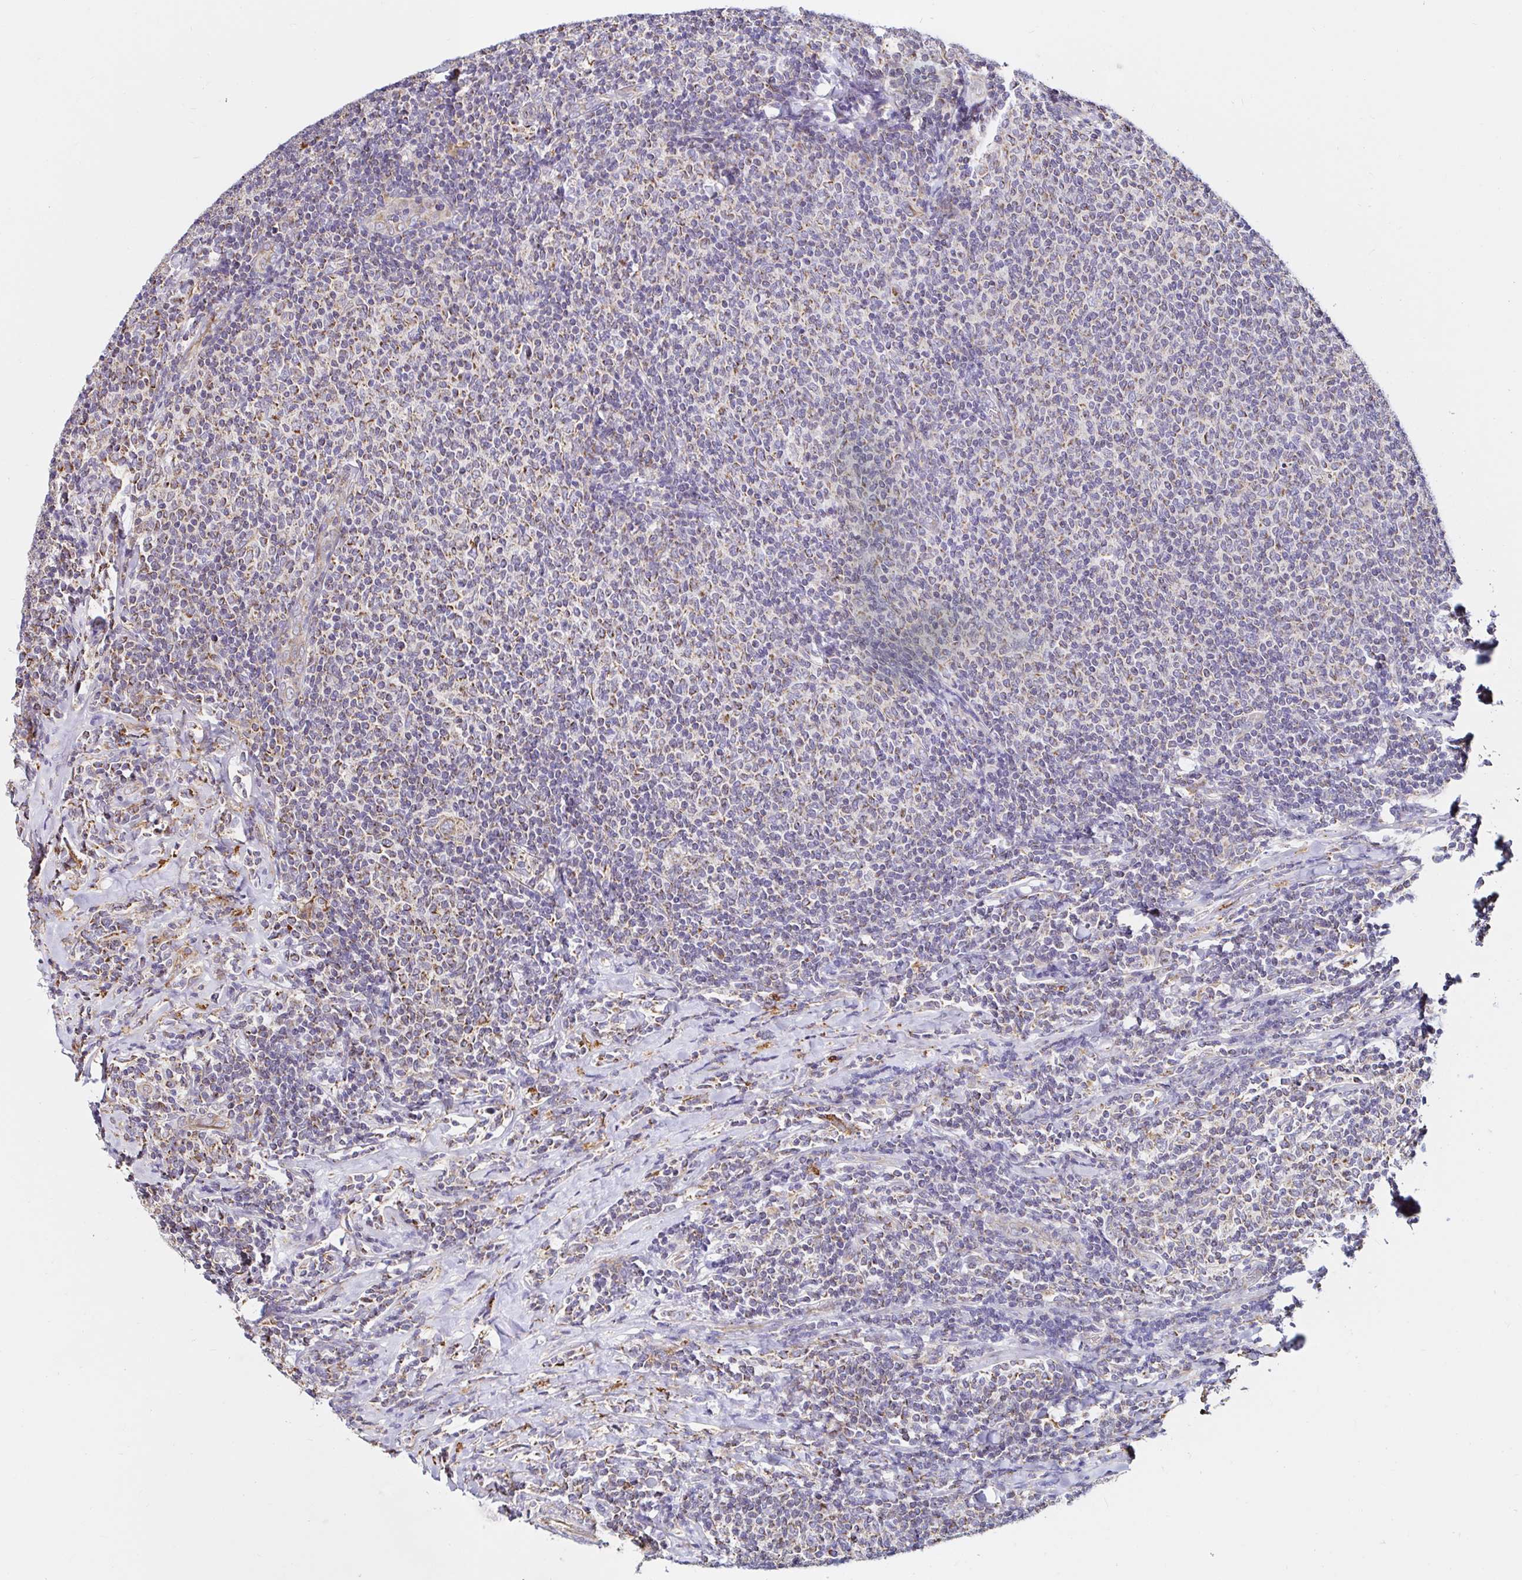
{"staining": {"intensity": "negative", "quantity": "none", "location": "none"}, "tissue": "lymphoma", "cell_type": "Tumor cells", "image_type": "cancer", "snomed": [{"axis": "morphology", "description": "Malignant lymphoma, non-Hodgkin's type, Low grade"}, {"axis": "topography", "description": "Lymph node"}], "caption": "Photomicrograph shows no significant protein staining in tumor cells of low-grade malignant lymphoma, non-Hodgkin's type. Brightfield microscopy of immunohistochemistry (IHC) stained with DAB (brown) and hematoxylin (blue), captured at high magnification.", "gene": "MSR1", "patient": {"sex": "male", "age": 52}}